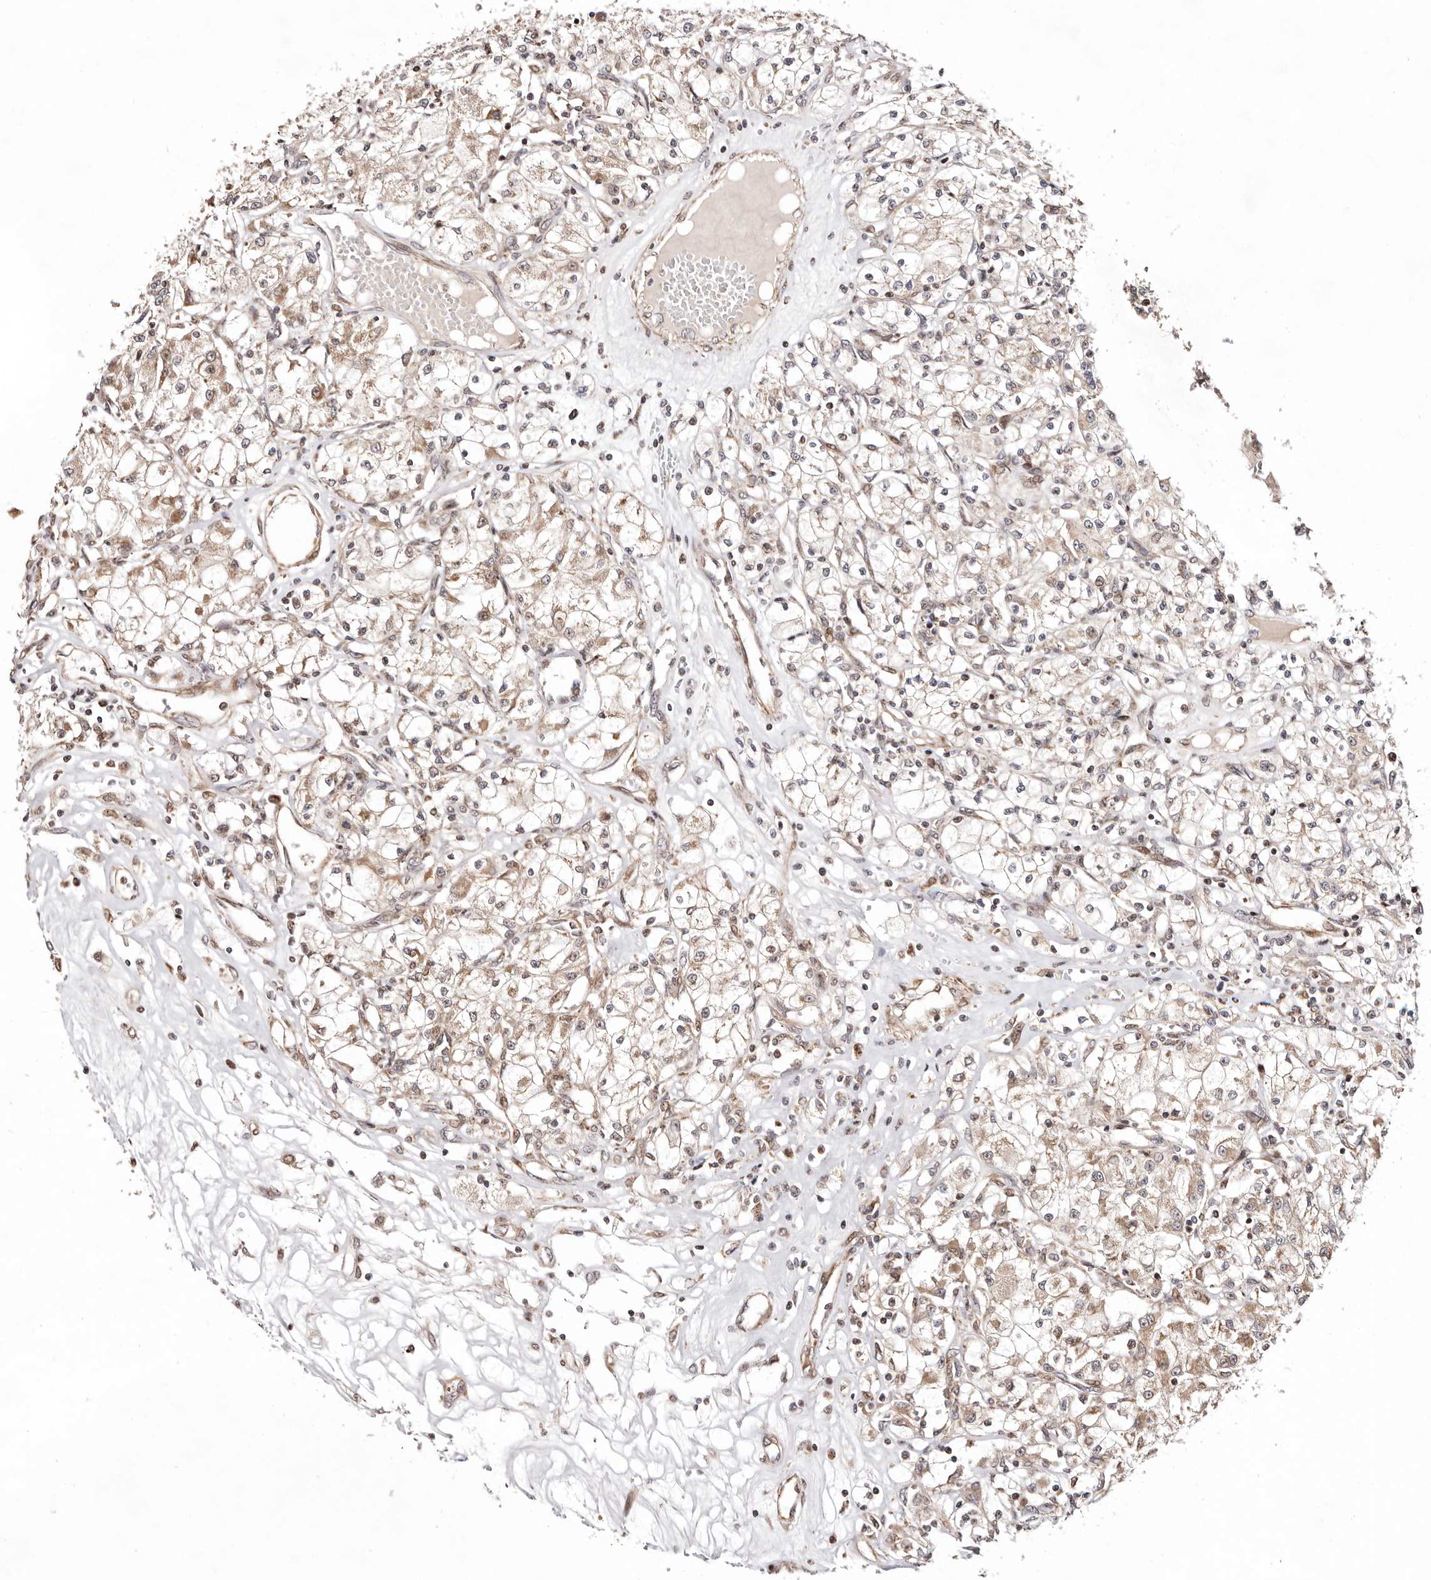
{"staining": {"intensity": "weak", "quantity": ">75%", "location": "cytoplasmic/membranous"}, "tissue": "renal cancer", "cell_type": "Tumor cells", "image_type": "cancer", "snomed": [{"axis": "morphology", "description": "Adenocarcinoma, NOS"}, {"axis": "topography", "description": "Kidney"}], "caption": "Approximately >75% of tumor cells in renal cancer (adenocarcinoma) show weak cytoplasmic/membranous protein expression as visualized by brown immunohistochemical staining.", "gene": "HIVEP3", "patient": {"sex": "female", "age": 59}}